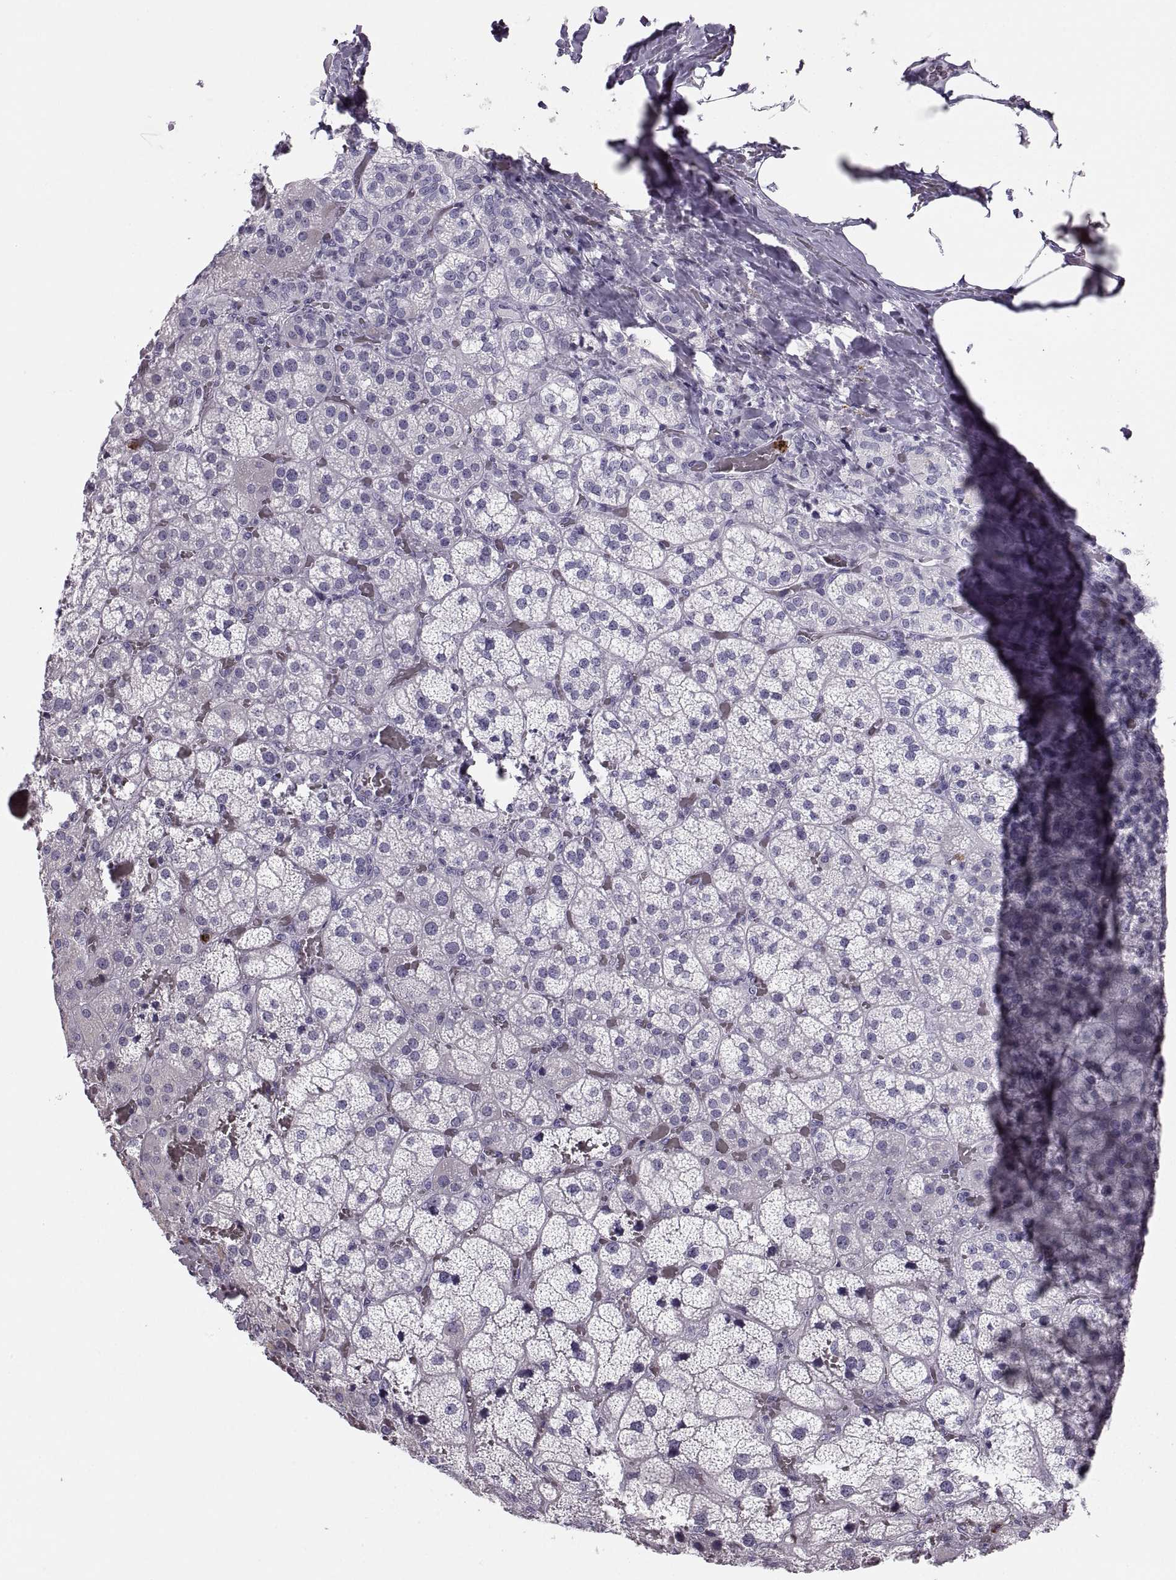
{"staining": {"intensity": "negative", "quantity": "none", "location": "none"}, "tissue": "adrenal gland", "cell_type": "Glandular cells", "image_type": "normal", "snomed": [{"axis": "morphology", "description": "Normal tissue, NOS"}, {"axis": "topography", "description": "Adrenal gland"}], "caption": "Photomicrograph shows no protein positivity in glandular cells of benign adrenal gland.", "gene": "MILR1", "patient": {"sex": "male", "age": 57}}